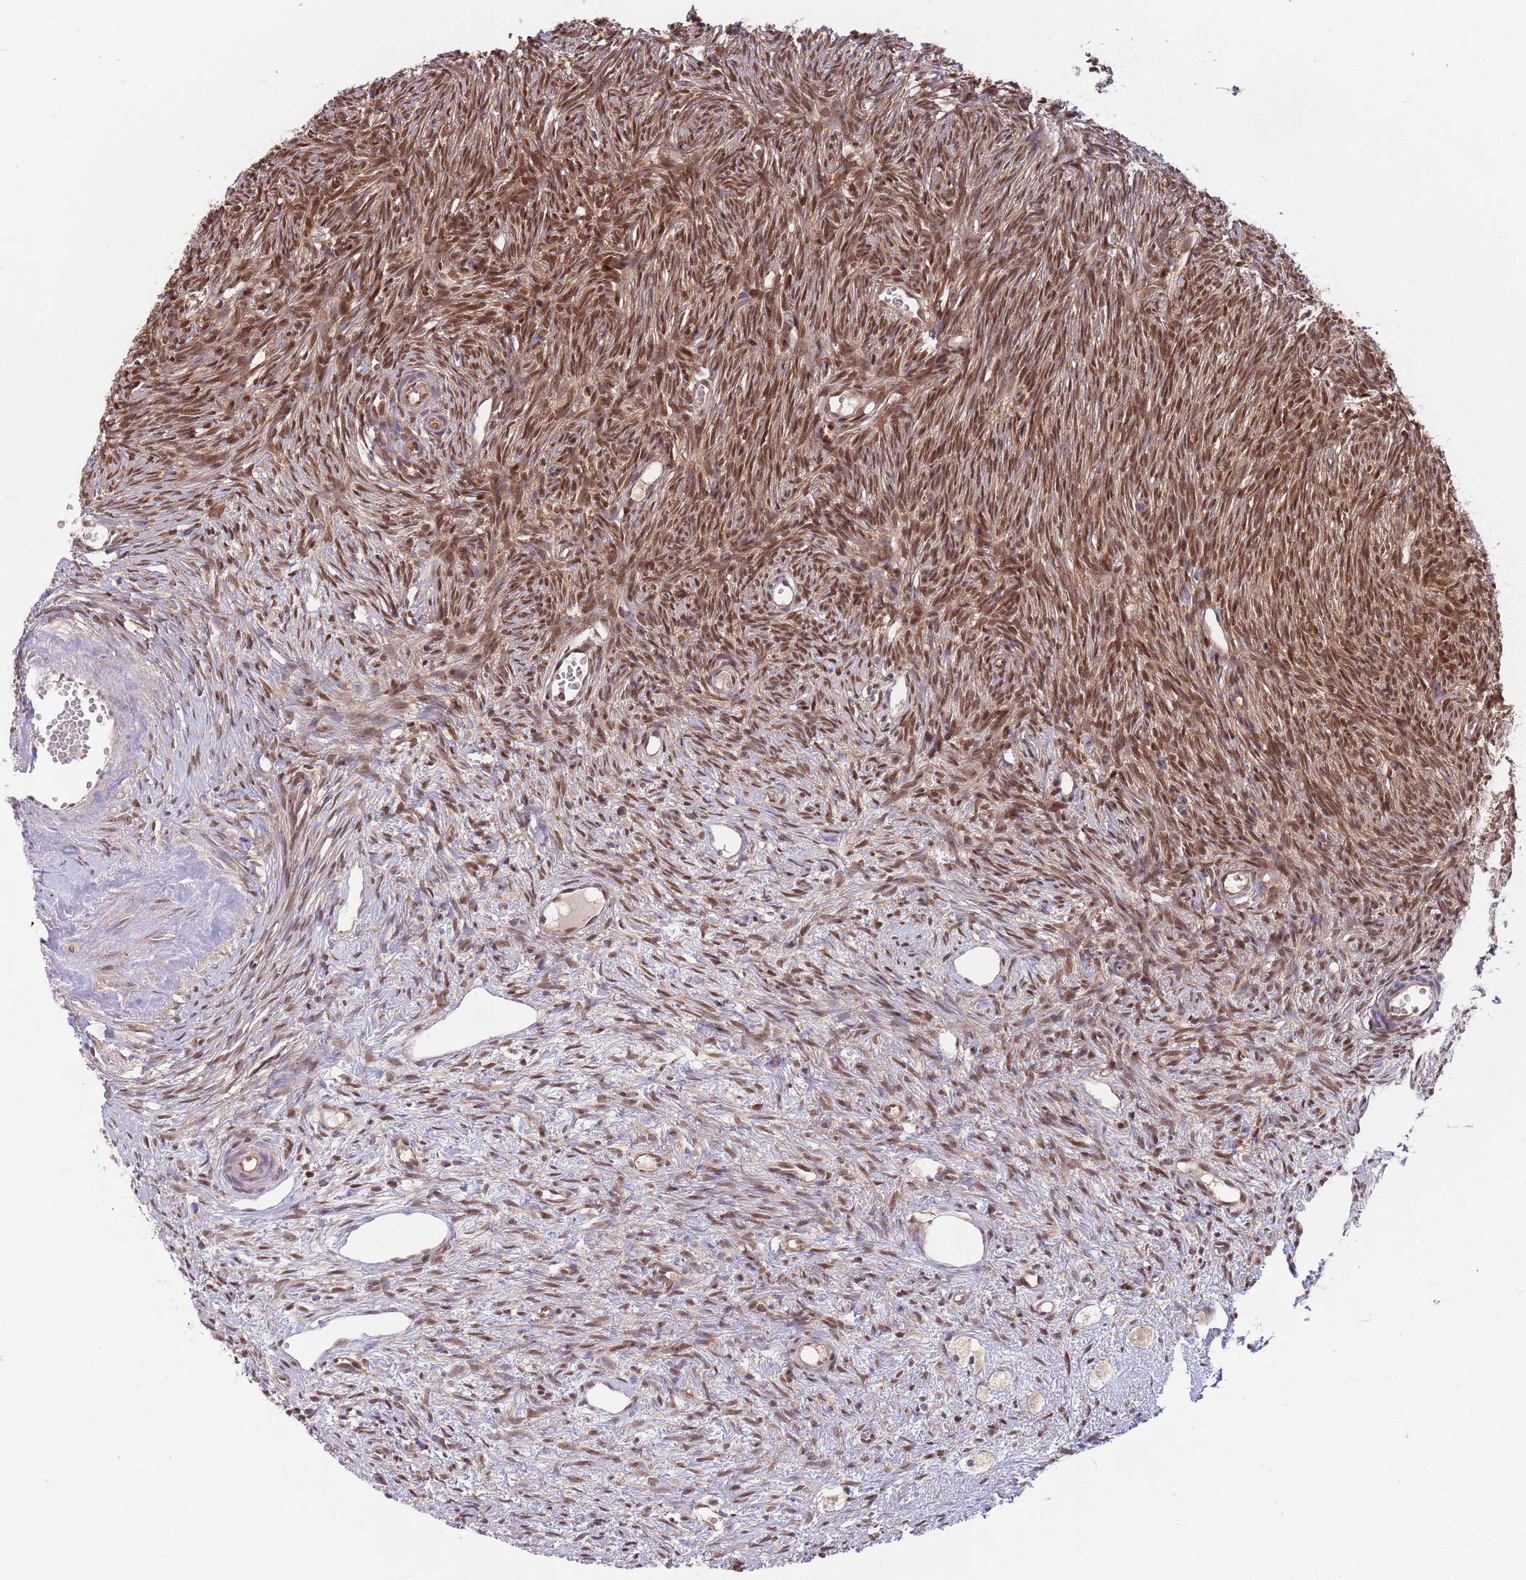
{"staining": {"intensity": "strong", "quantity": ">75%", "location": "cytoplasmic/membranous,nuclear"}, "tissue": "ovary", "cell_type": "Follicle cells", "image_type": "normal", "snomed": [{"axis": "morphology", "description": "Normal tissue, NOS"}, {"axis": "topography", "description": "Ovary"}], "caption": "DAB immunohistochemical staining of normal human ovary reveals strong cytoplasmic/membranous,nuclear protein expression in about >75% of follicle cells. (Brightfield microscopy of DAB IHC at high magnification).", "gene": "SALL1", "patient": {"sex": "female", "age": 51}}